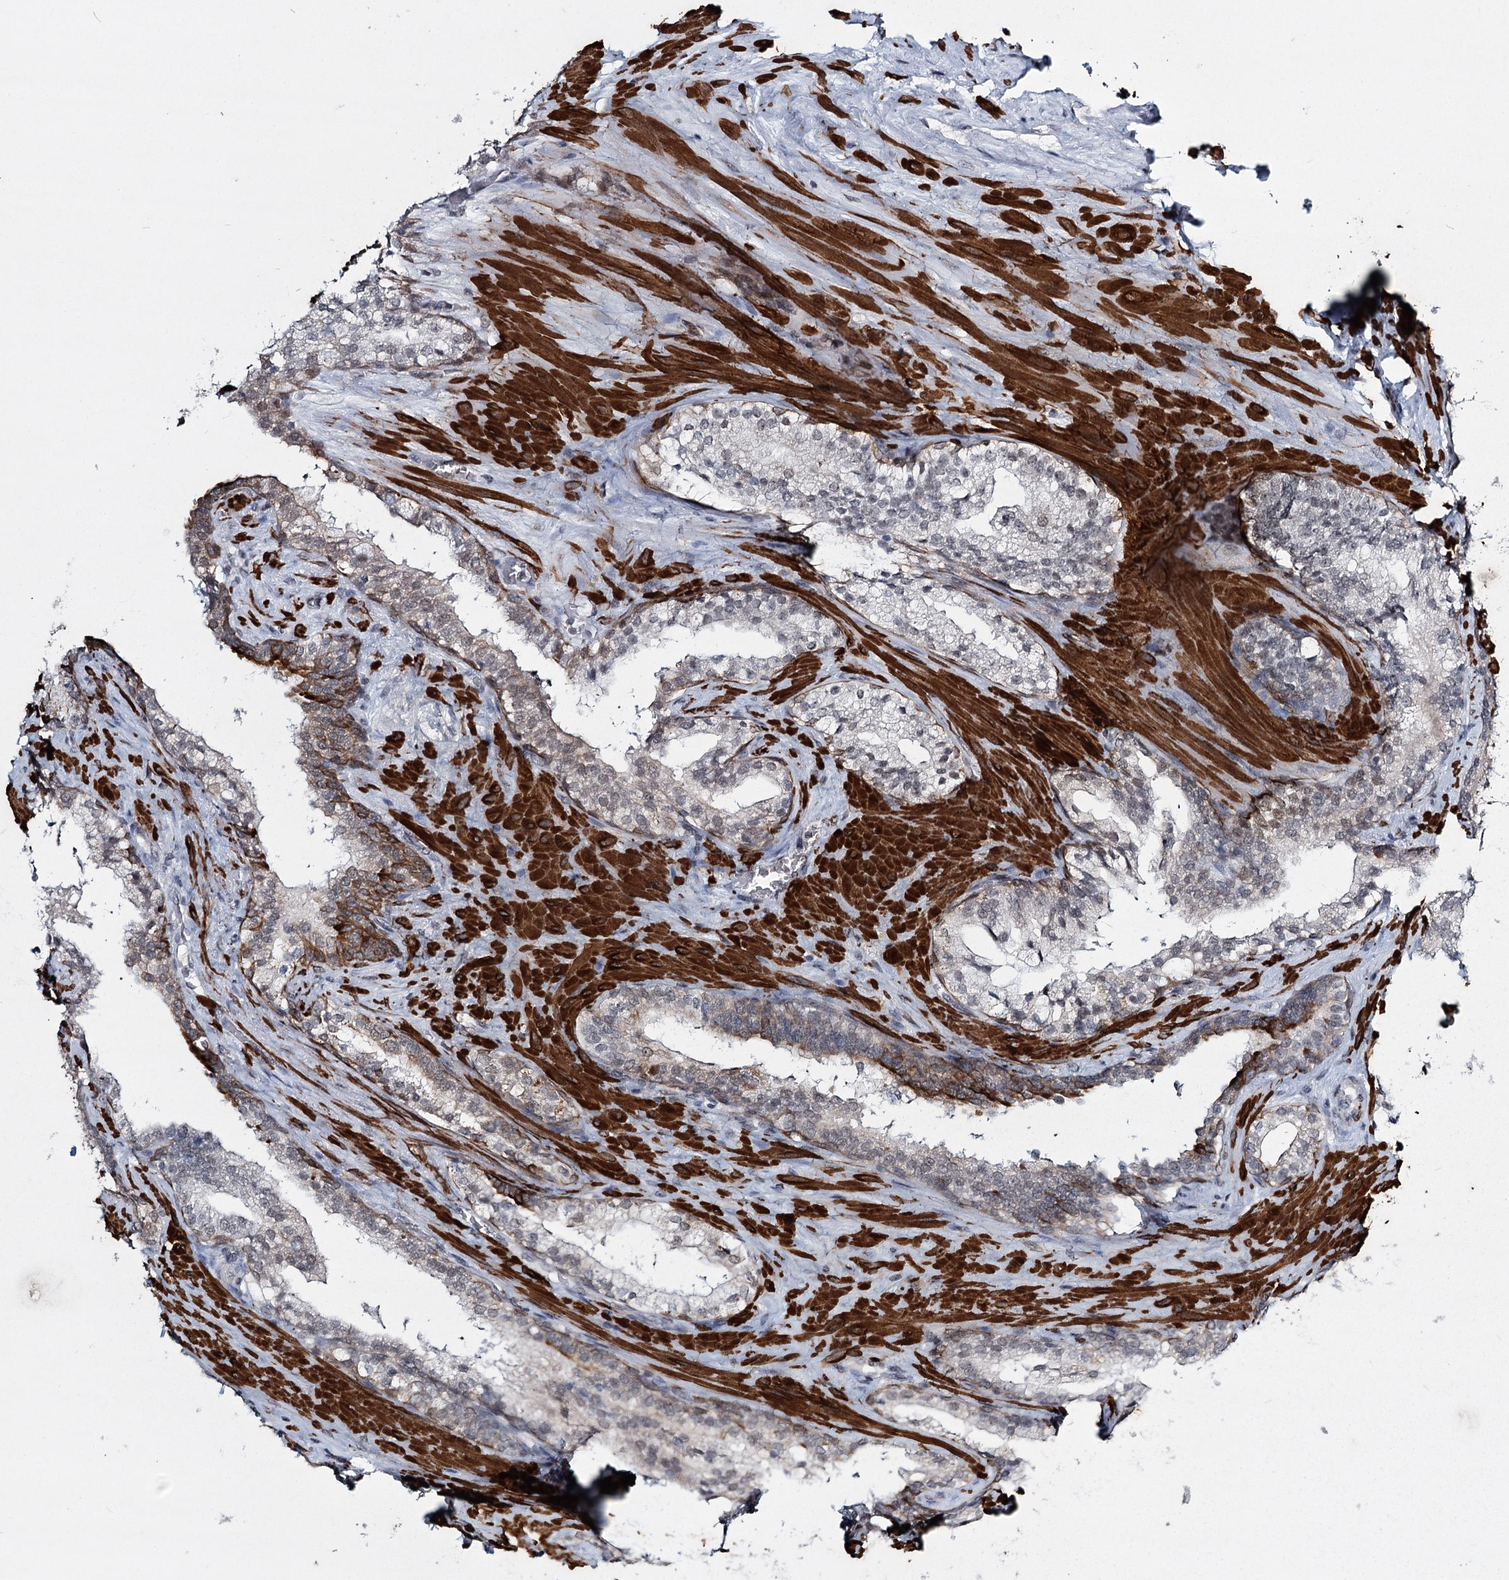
{"staining": {"intensity": "negative", "quantity": "none", "location": "none"}, "tissue": "prostate cancer", "cell_type": "Tumor cells", "image_type": "cancer", "snomed": [{"axis": "morphology", "description": "Adenocarcinoma, High grade"}, {"axis": "topography", "description": "Prostate"}], "caption": "Prostate cancer (high-grade adenocarcinoma) stained for a protein using immunohistochemistry (IHC) shows no expression tumor cells.", "gene": "TMEM70", "patient": {"sex": "male", "age": 57}}